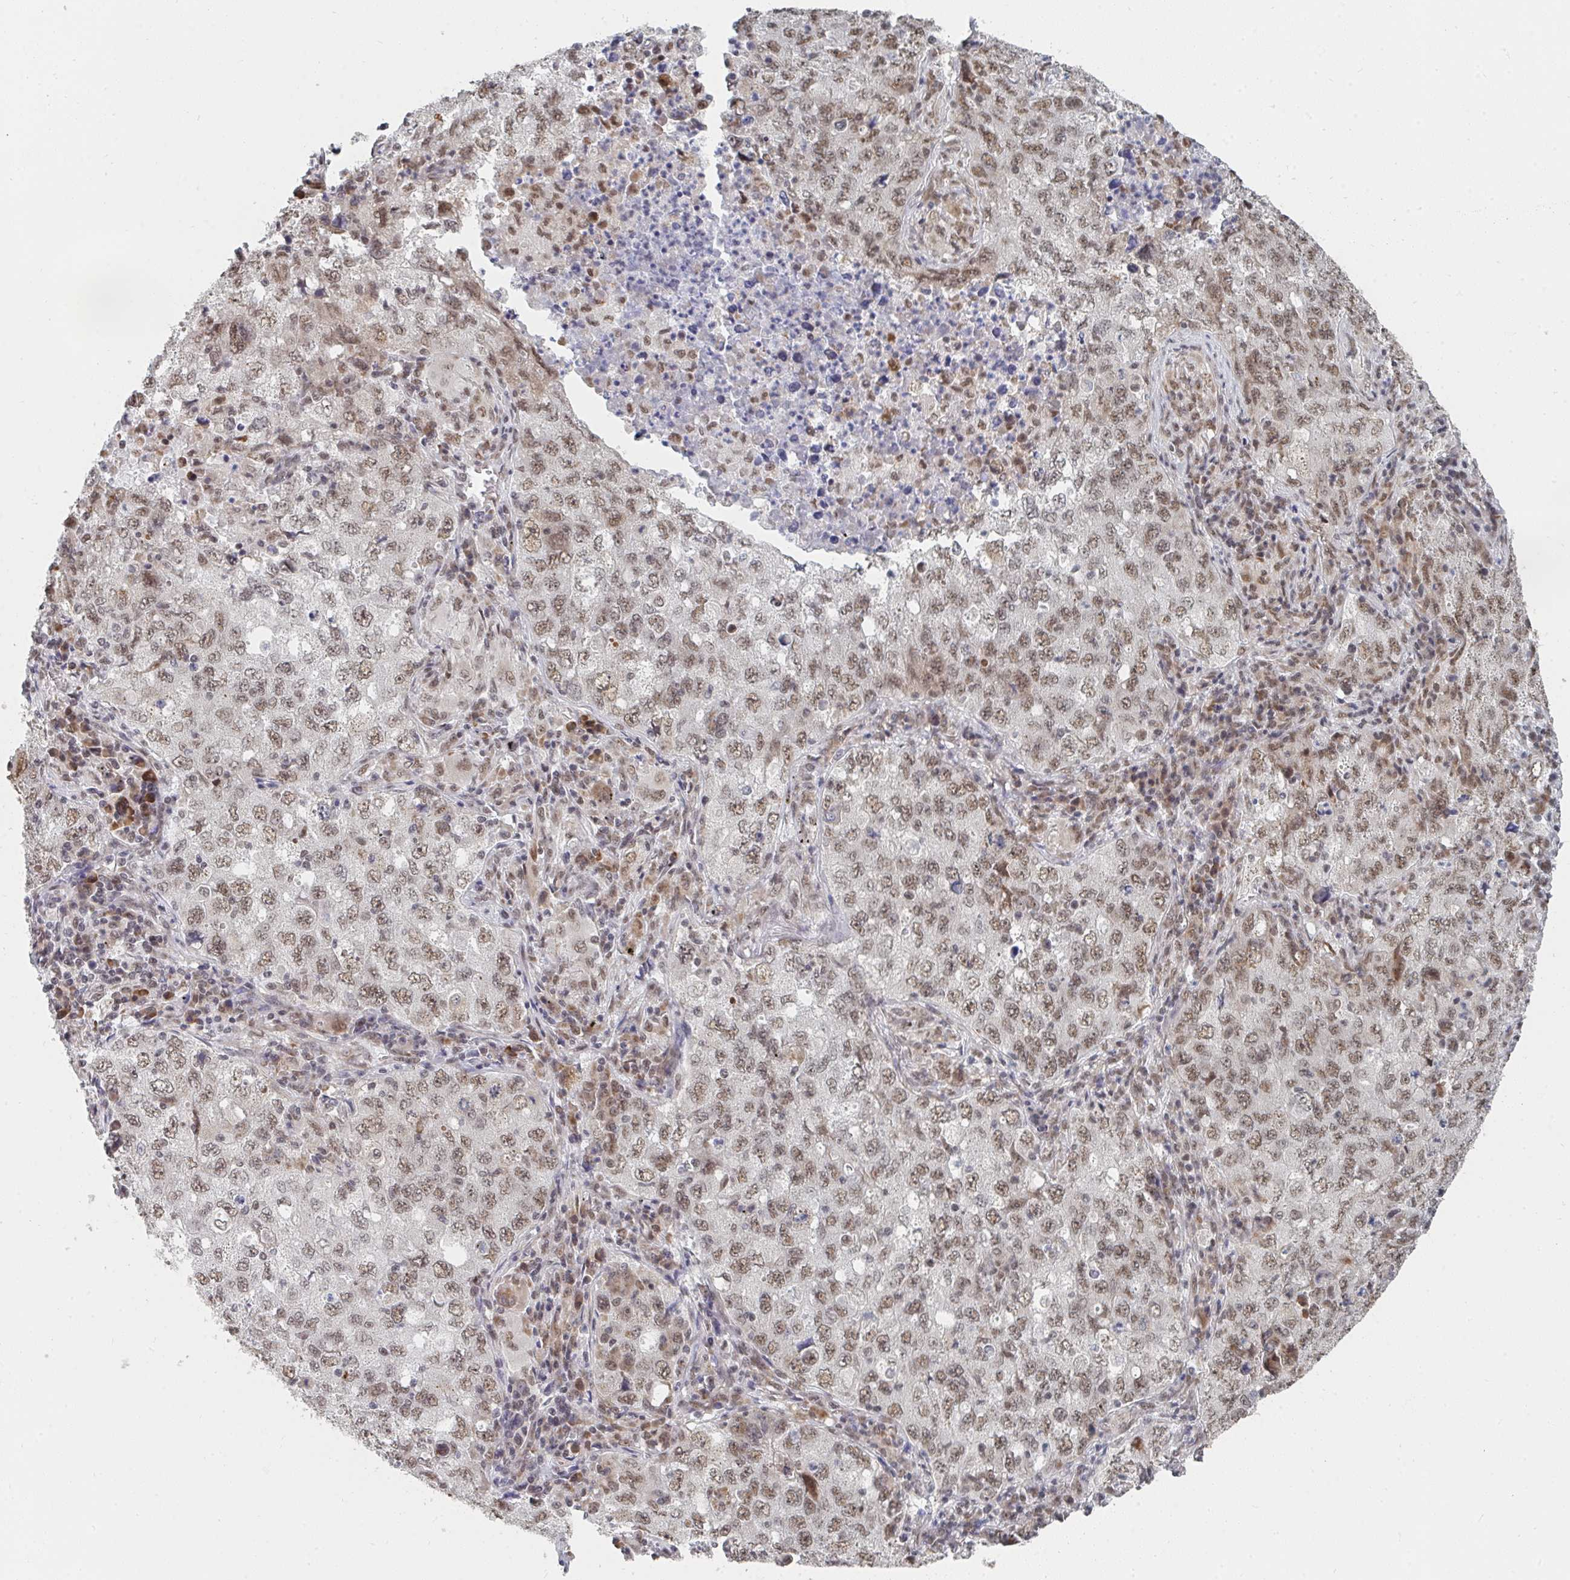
{"staining": {"intensity": "moderate", "quantity": ">75%", "location": "nuclear"}, "tissue": "lung cancer", "cell_type": "Tumor cells", "image_type": "cancer", "snomed": [{"axis": "morphology", "description": "Adenocarcinoma, NOS"}, {"axis": "topography", "description": "Lung"}], "caption": "Immunohistochemical staining of lung adenocarcinoma reveals moderate nuclear protein expression in approximately >75% of tumor cells. The staining is performed using DAB (3,3'-diaminobenzidine) brown chromogen to label protein expression. The nuclei are counter-stained blue using hematoxylin.", "gene": "MBNL1", "patient": {"sex": "female", "age": 57}}